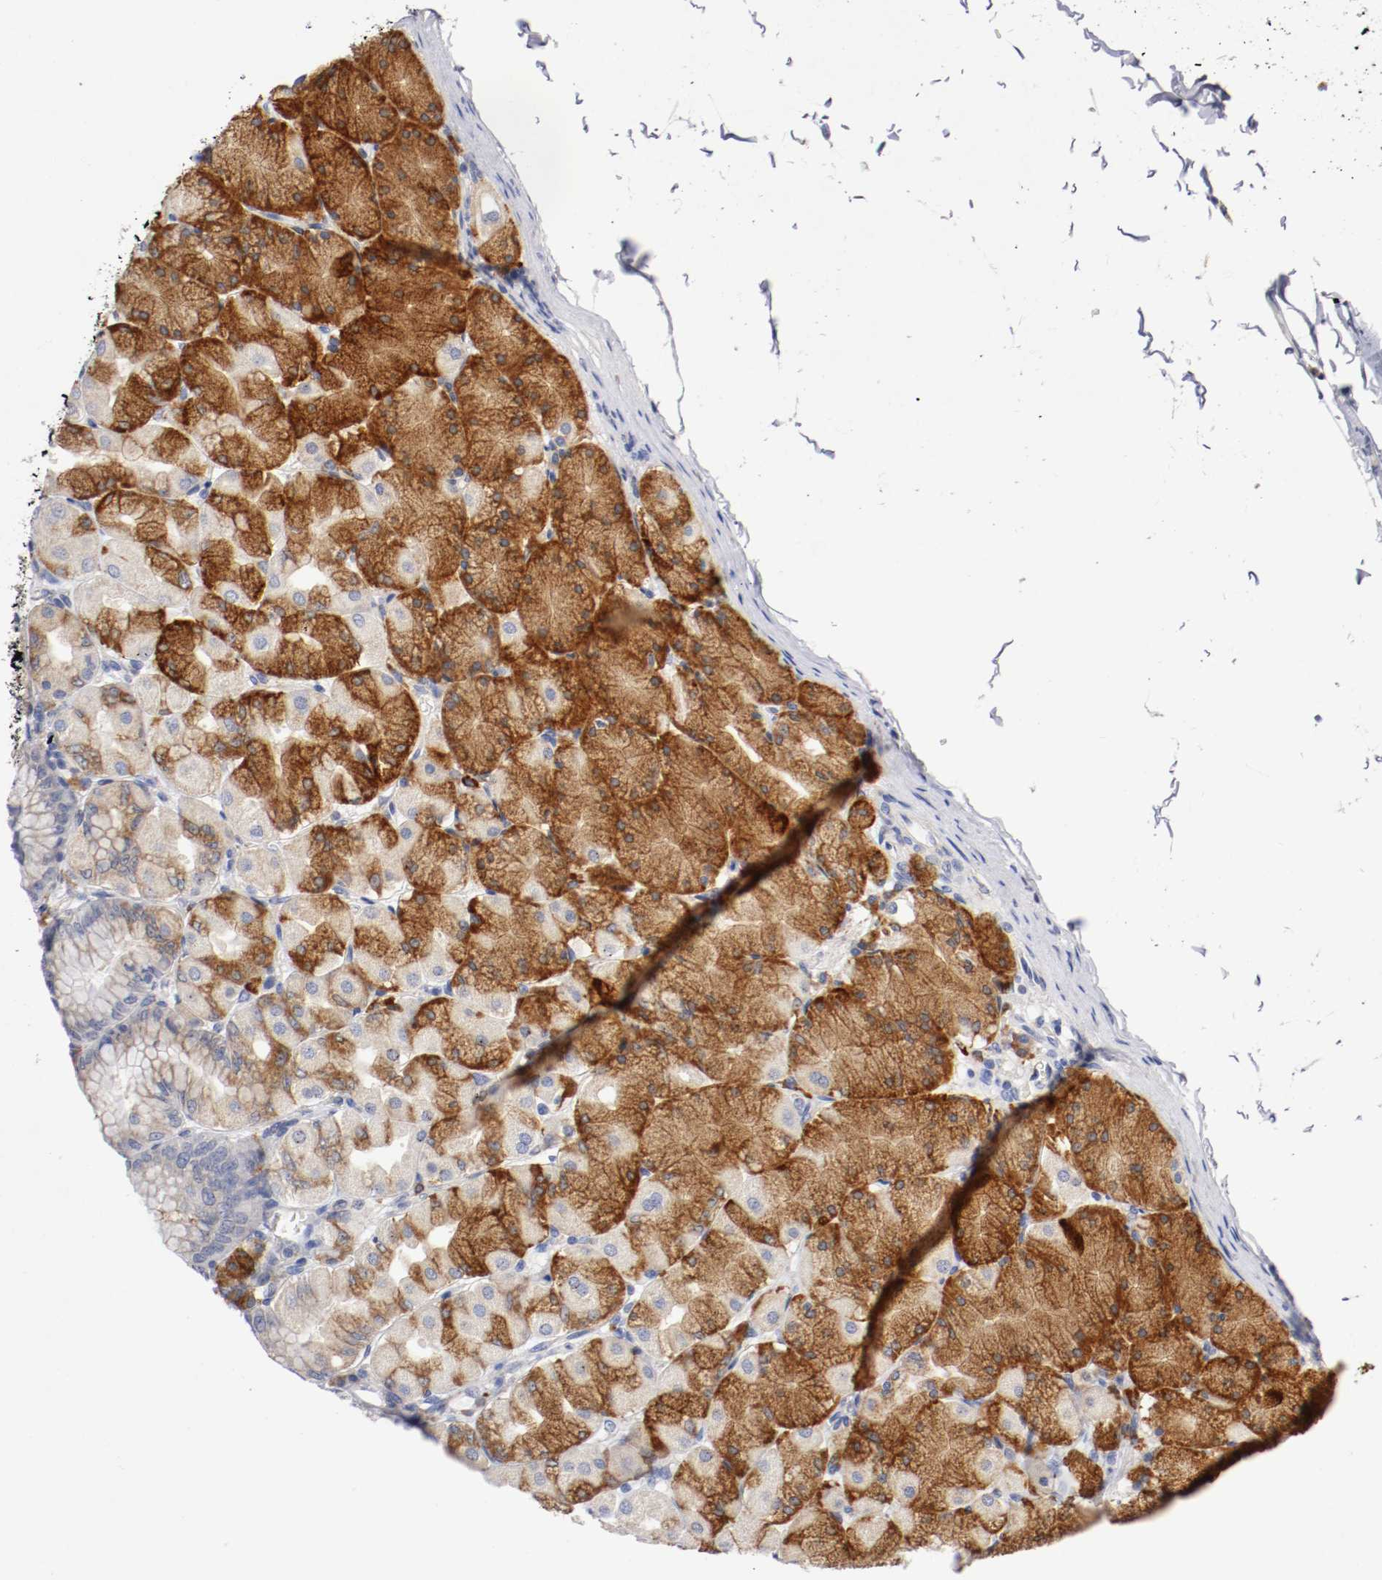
{"staining": {"intensity": "strong", "quantity": "25%-75%", "location": "cytoplasmic/membranous"}, "tissue": "stomach", "cell_type": "Glandular cells", "image_type": "normal", "snomed": [{"axis": "morphology", "description": "Normal tissue, NOS"}, {"axis": "topography", "description": "Stomach, upper"}], "caption": "This is an image of immunohistochemistry (IHC) staining of normal stomach, which shows strong staining in the cytoplasmic/membranous of glandular cells.", "gene": "TRAF2", "patient": {"sex": "female", "age": 56}}